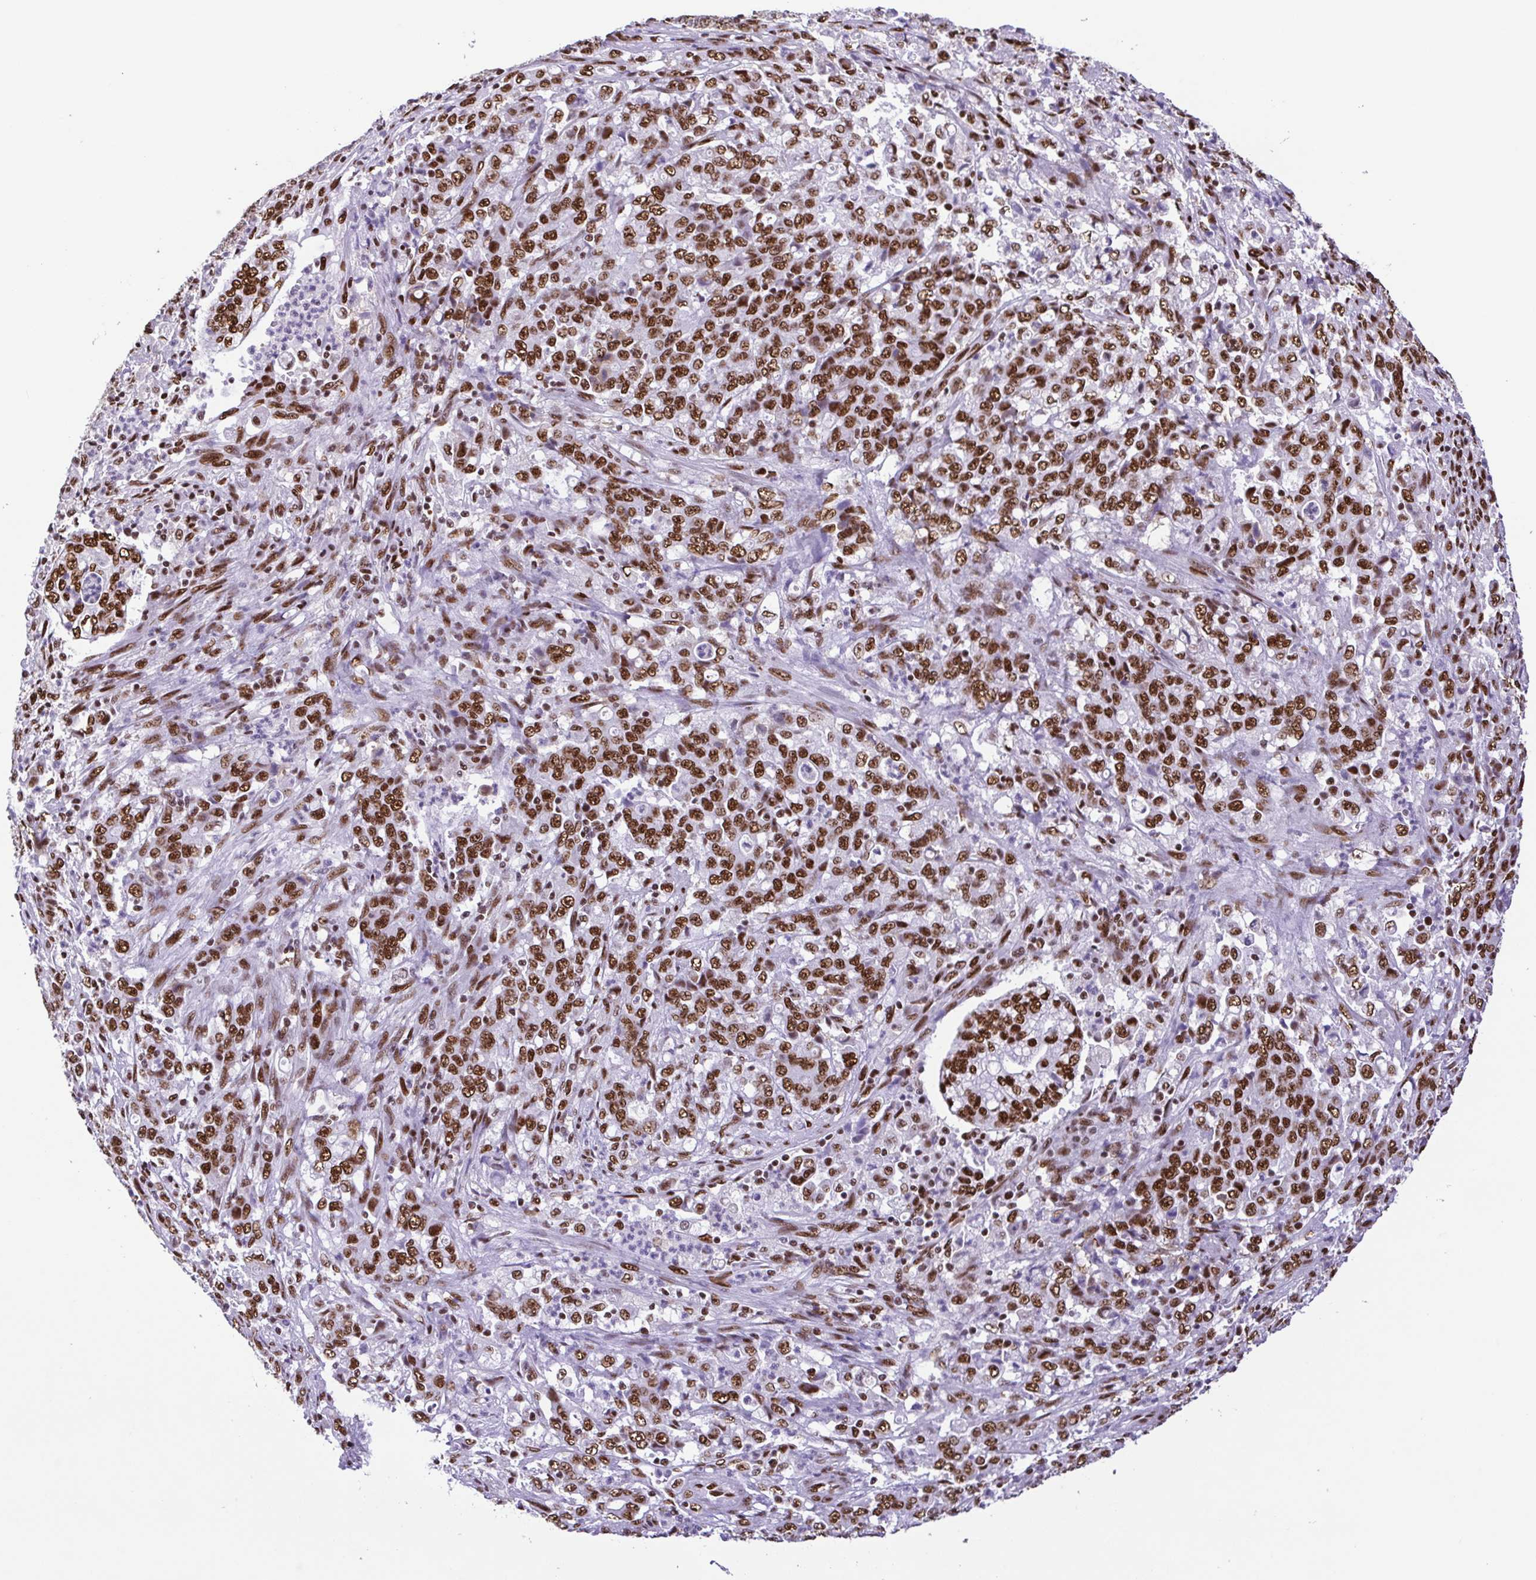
{"staining": {"intensity": "strong", "quantity": ">75%", "location": "nuclear"}, "tissue": "stomach cancer", "cell_type": "Tumor cells", "image_type": "cancer", "snomed": [{"axis": "morphology", "description": "Adenocarcinoma, NOS"}, {"axis": "topography", "description": "Stomach, lower"}], "caption": "A brown stain highlights strong nuclear staining of a protein in human stomach cancer (adenocarcinoma) tumor cells.", "gene": "TRIM28", "patient": {"sex": "female", "age": 71}}